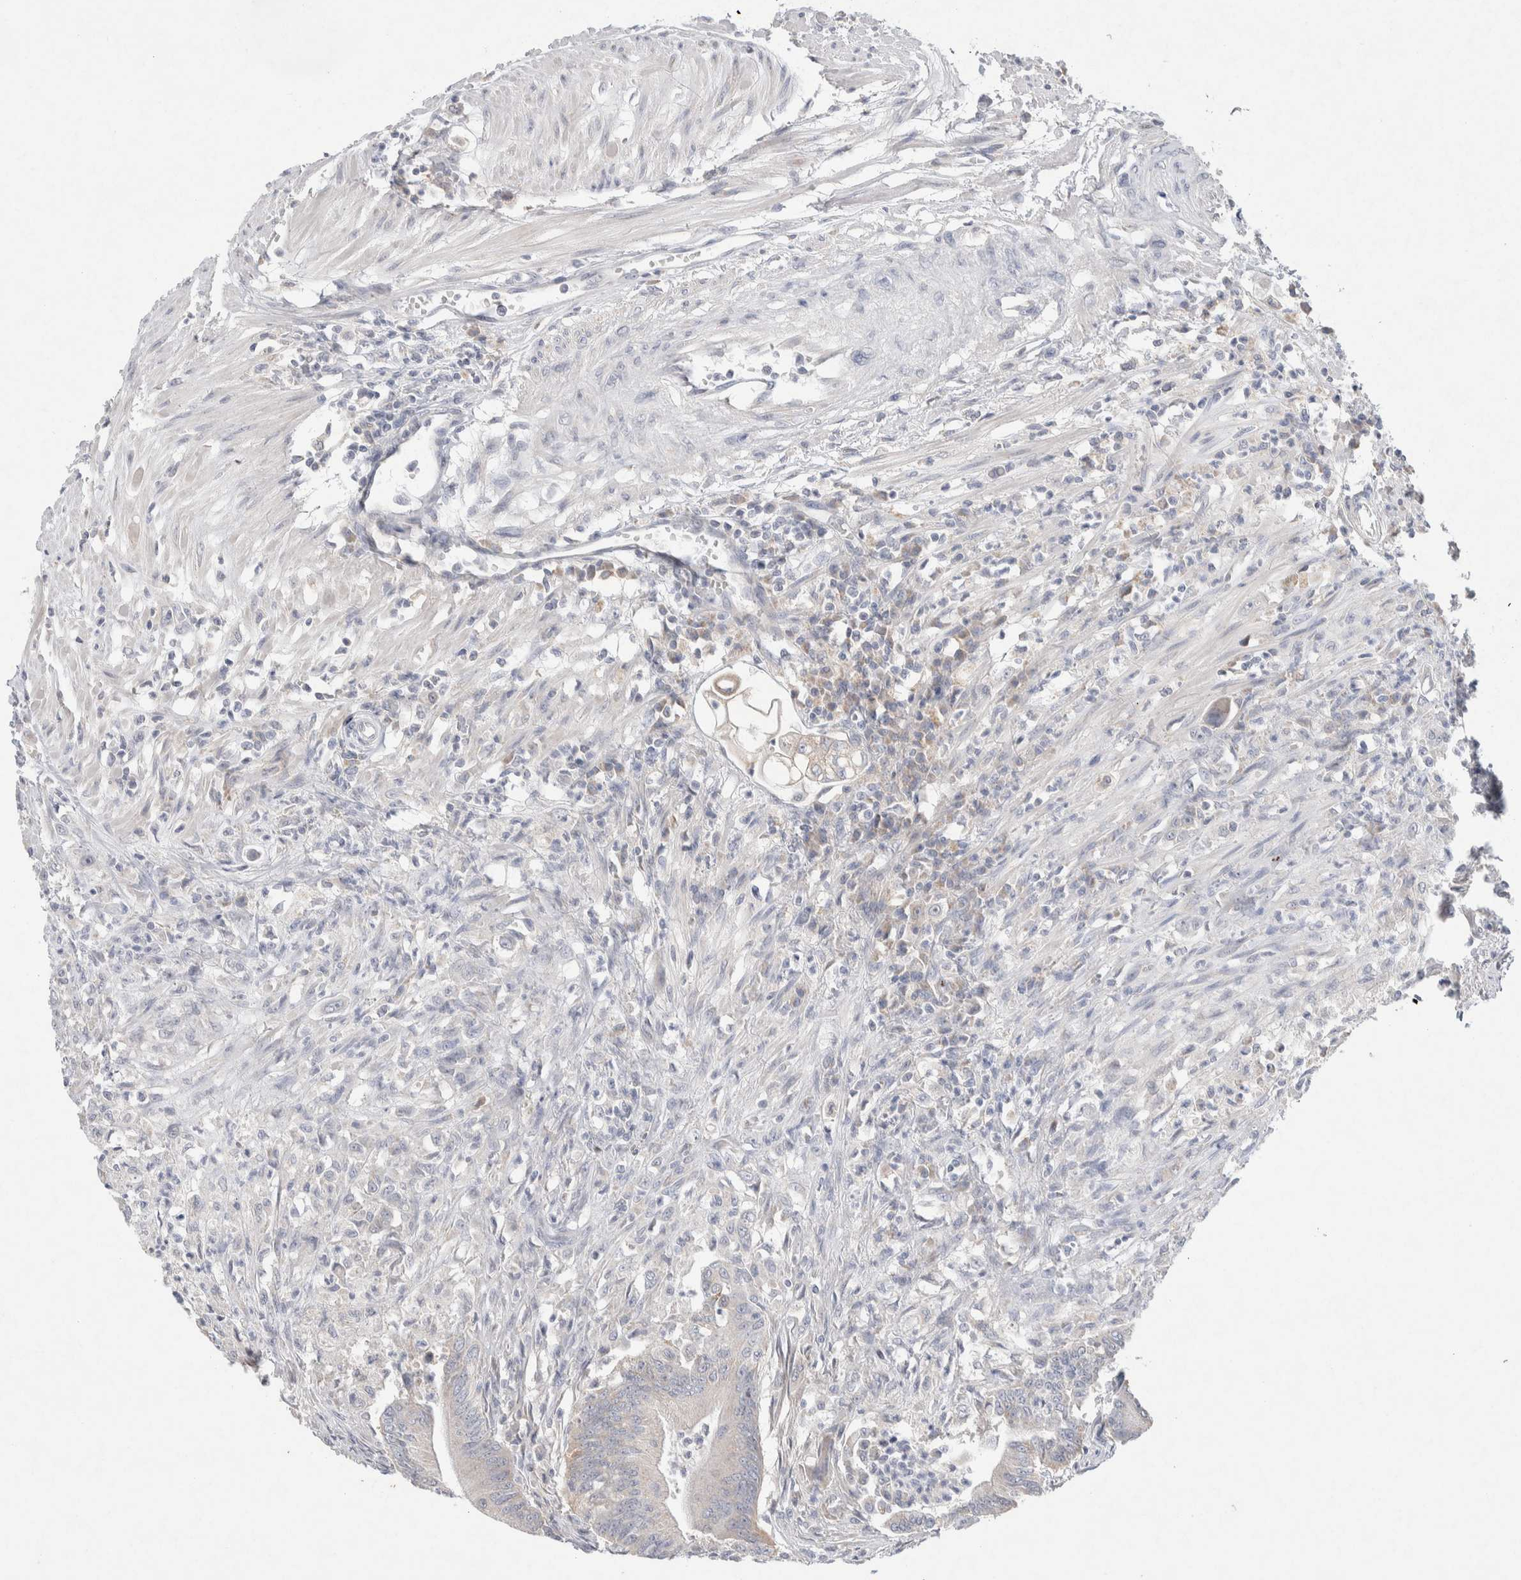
{"staining": {"intensity": "negative", "quantity": "none", "location": "none"}, "tissue": "colorectal cancer", "cell_type": "Tumor cells", "image_type": "cancer", "snomed": [{"axis": "morphology", "description": "Adenoma, NOS"}, {"axis": "morphology", "description": "Adenocarcinoma, NOS"}, {"axis": "topography", "description": "Colon"}], "caption": "IHC image of neoplastic tissue: colorectal cancer stained with DAB (3,3'-diaminobenzidine) shows no significant protein staining in tumor cells.", "gene": "CMTM4", "patient": {"sex": "male", "age": 79}}